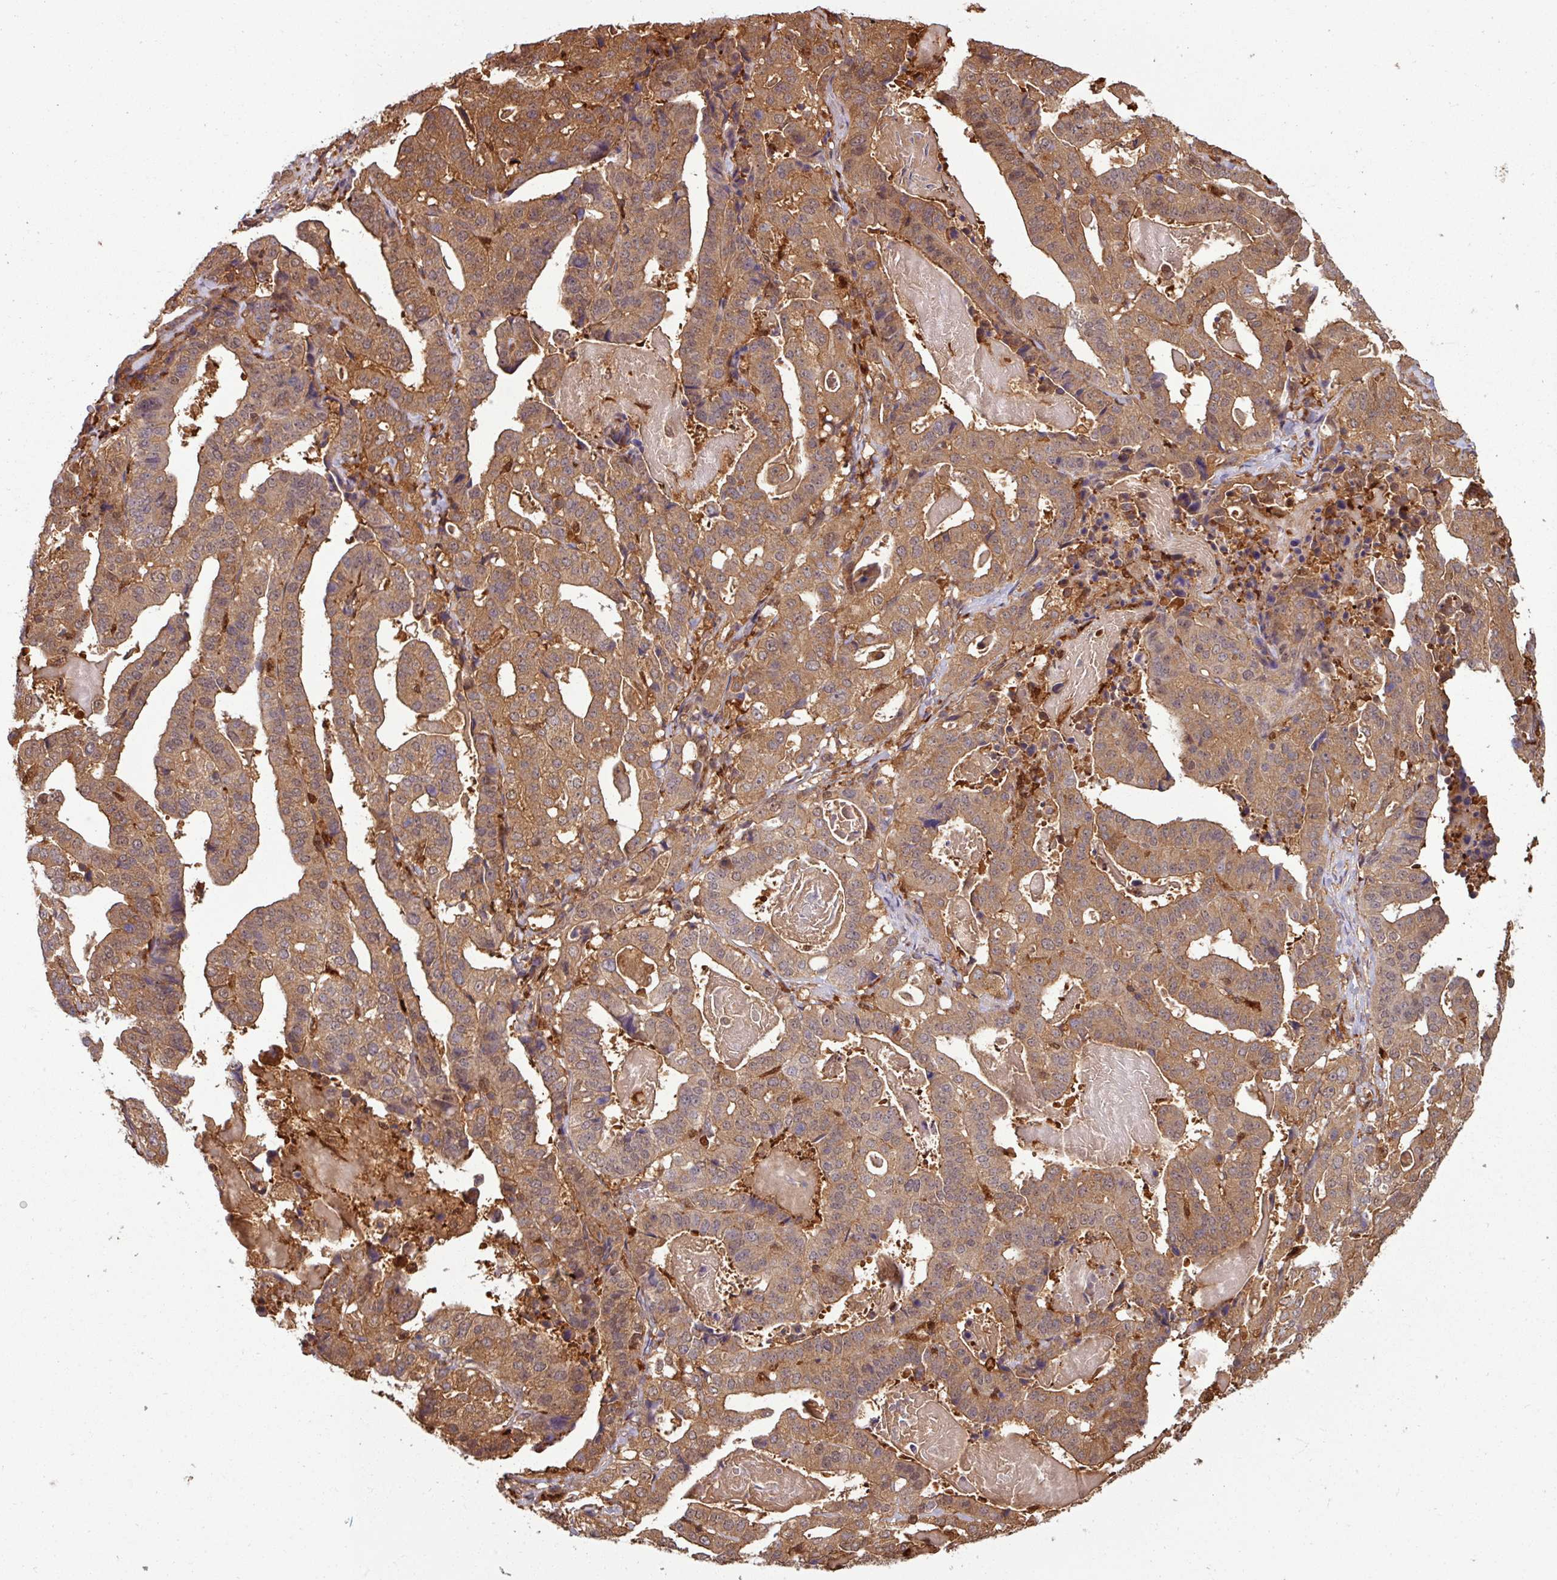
{"staining": {"intensity": "moderate", "quantity": ">75%", "location": "cytoplasmic/membranous"}, "tissue": "stomach cancer", "cell_type": "Tumor cells", "image_type": "cancer", "snomed": [{"axis": "morphology", "description": "Adenocarcinoma, NOS"}, {"axis": "topography", "description": "Stomach"}], "caption": "Stomach cancer stained with DAB (3,3'-diaminobenzidine) immunohistochemistry (IHC) shows medium levels of moderate cytoplasmic/membranous expression in approximately >75% of tumor cells. The staining is performed using DAB brown chromogen to label protein expression. The nuclei are counter-stained blue using hematoxylin.", "gene": "KCTD11", "patient": {"sex": "male", "age": 48}}